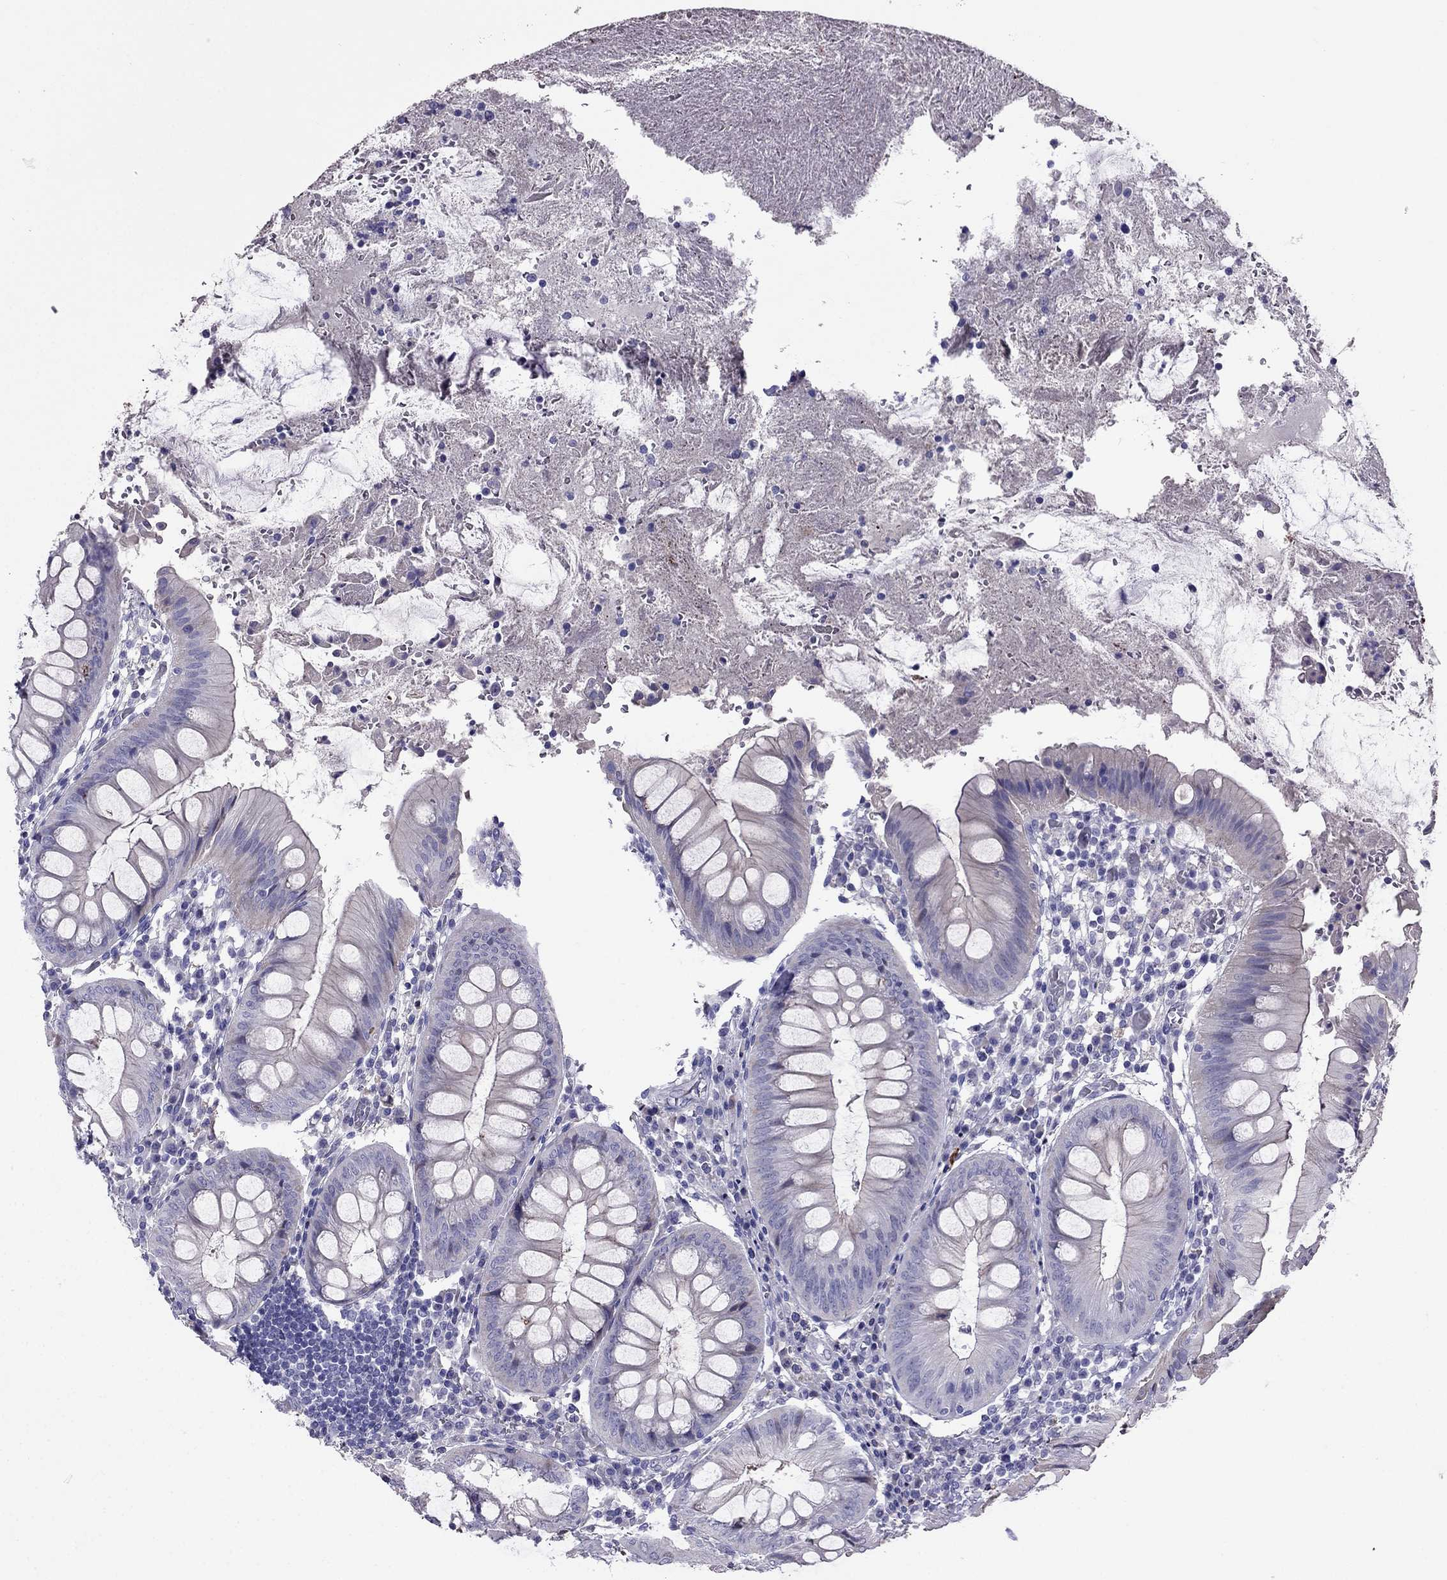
{"staining": {"intensity": "negative", "quantity": "none", "location": "none"}, "tissue": "appendix", "cell_type": "Glandular cells", "image_type": "normal", "snomed": [{"axis": "morphology", "description": "Normal tissue, NOS"}, {"axis": "morphology", "description": "Inflammation, NOS"}, {"axis": "topography", "description": "Appendix"}], "caption": "IHC histopathology image of benign human appendix stained for a protein (brown), which displays no staining in glandular cells.", "gene": "TBC1D21", "patient": {"sex": "male", "age": 16}}